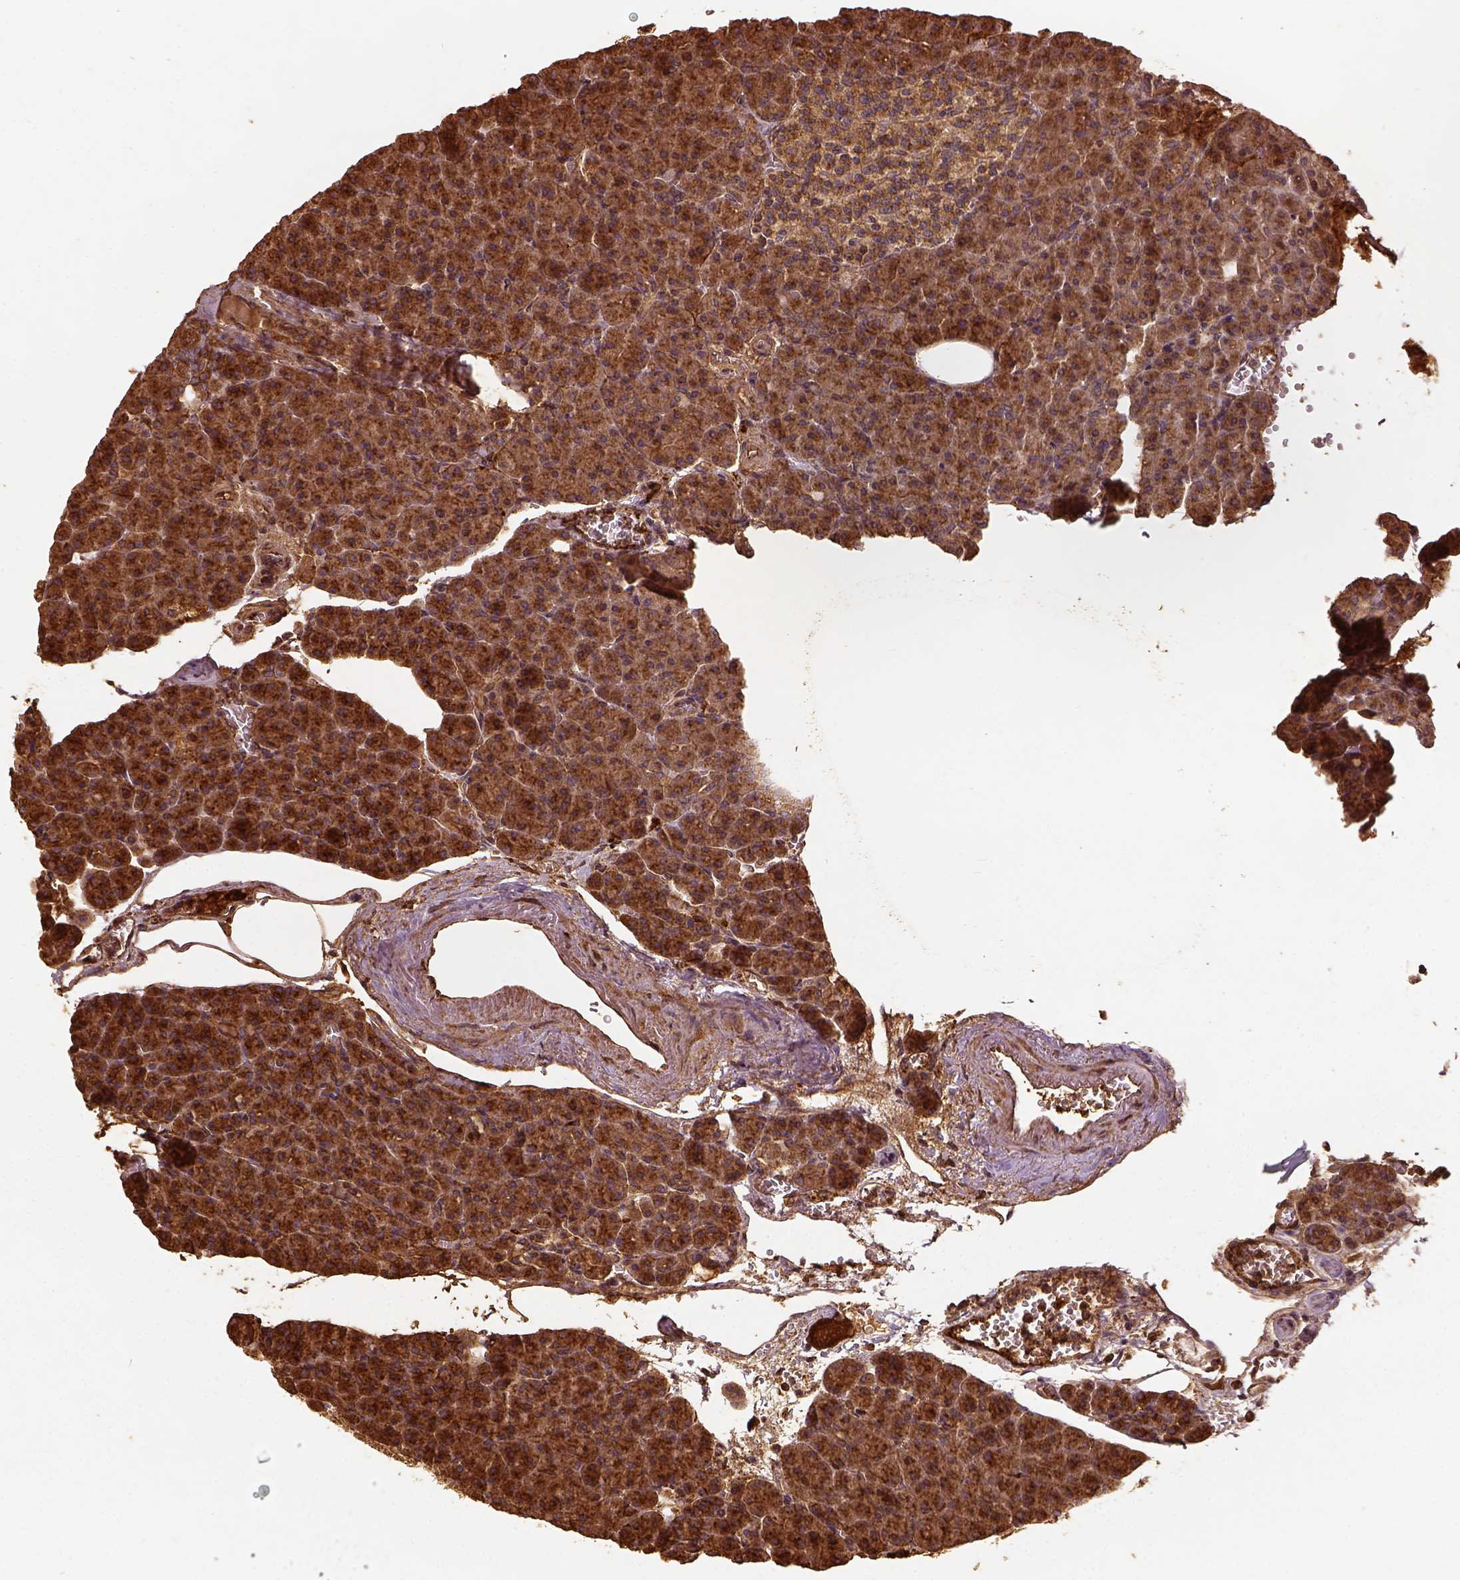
{"staining": {"intensity": "strong", "quantity": ">75%", "location": "cytoplasmic/membranous"}, "tissue": "pancreas", "cell_type": "Exocrine glandular cells", "image_type": "normal", "snomed": [{"axis": "morphology", "description": "Normal tissue, NOS"}, {"axis": "topography", "description": "Pancreas"}], "caption": "Pancreas stained with a brown dye exhibits strong cytoplasmic/membranous positive staining in approximately >75% of exocrine glandular cells.", "gene": "VEGFA", "patient": {"sex": "female", "age": 74}}